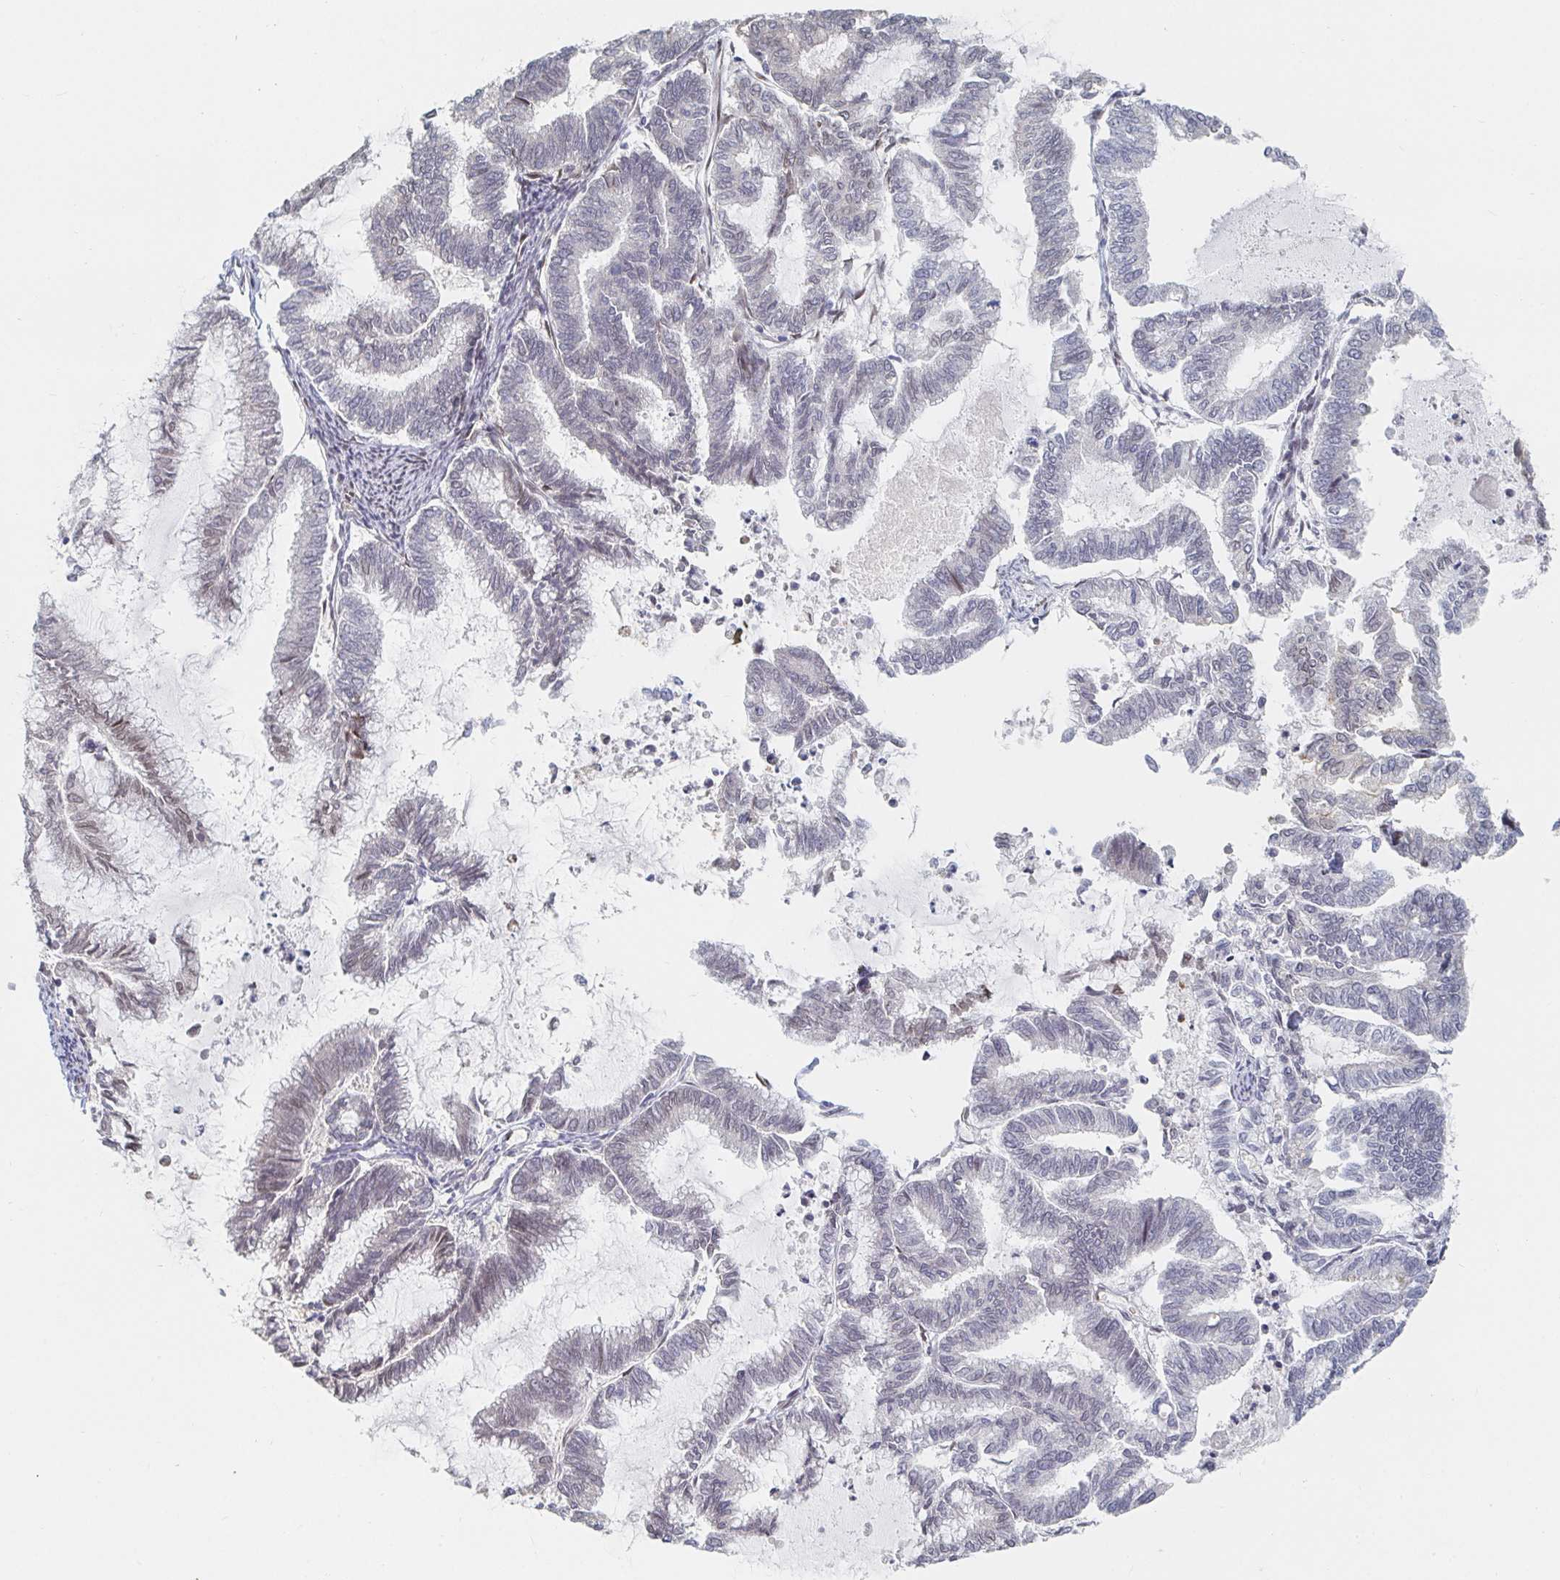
{"staining": {"intensity": "negative", "quantity": "none", "location": "none"}, "tissue": "endometrial cancer", "cell_type": "Tumor cells", "image_type": "cancer", "snomed": [{"axis": "morphology", "description": "Adenocarcinoma, NOS"}, {"axis": "topography", "description": "Endometrium"}], "caption": "Tumor cells are negative for protein expression in human endometrial cancer (adenocarcinoma).", "gene": "CHD2", "patient": {"sex": "female", "age": 79}}